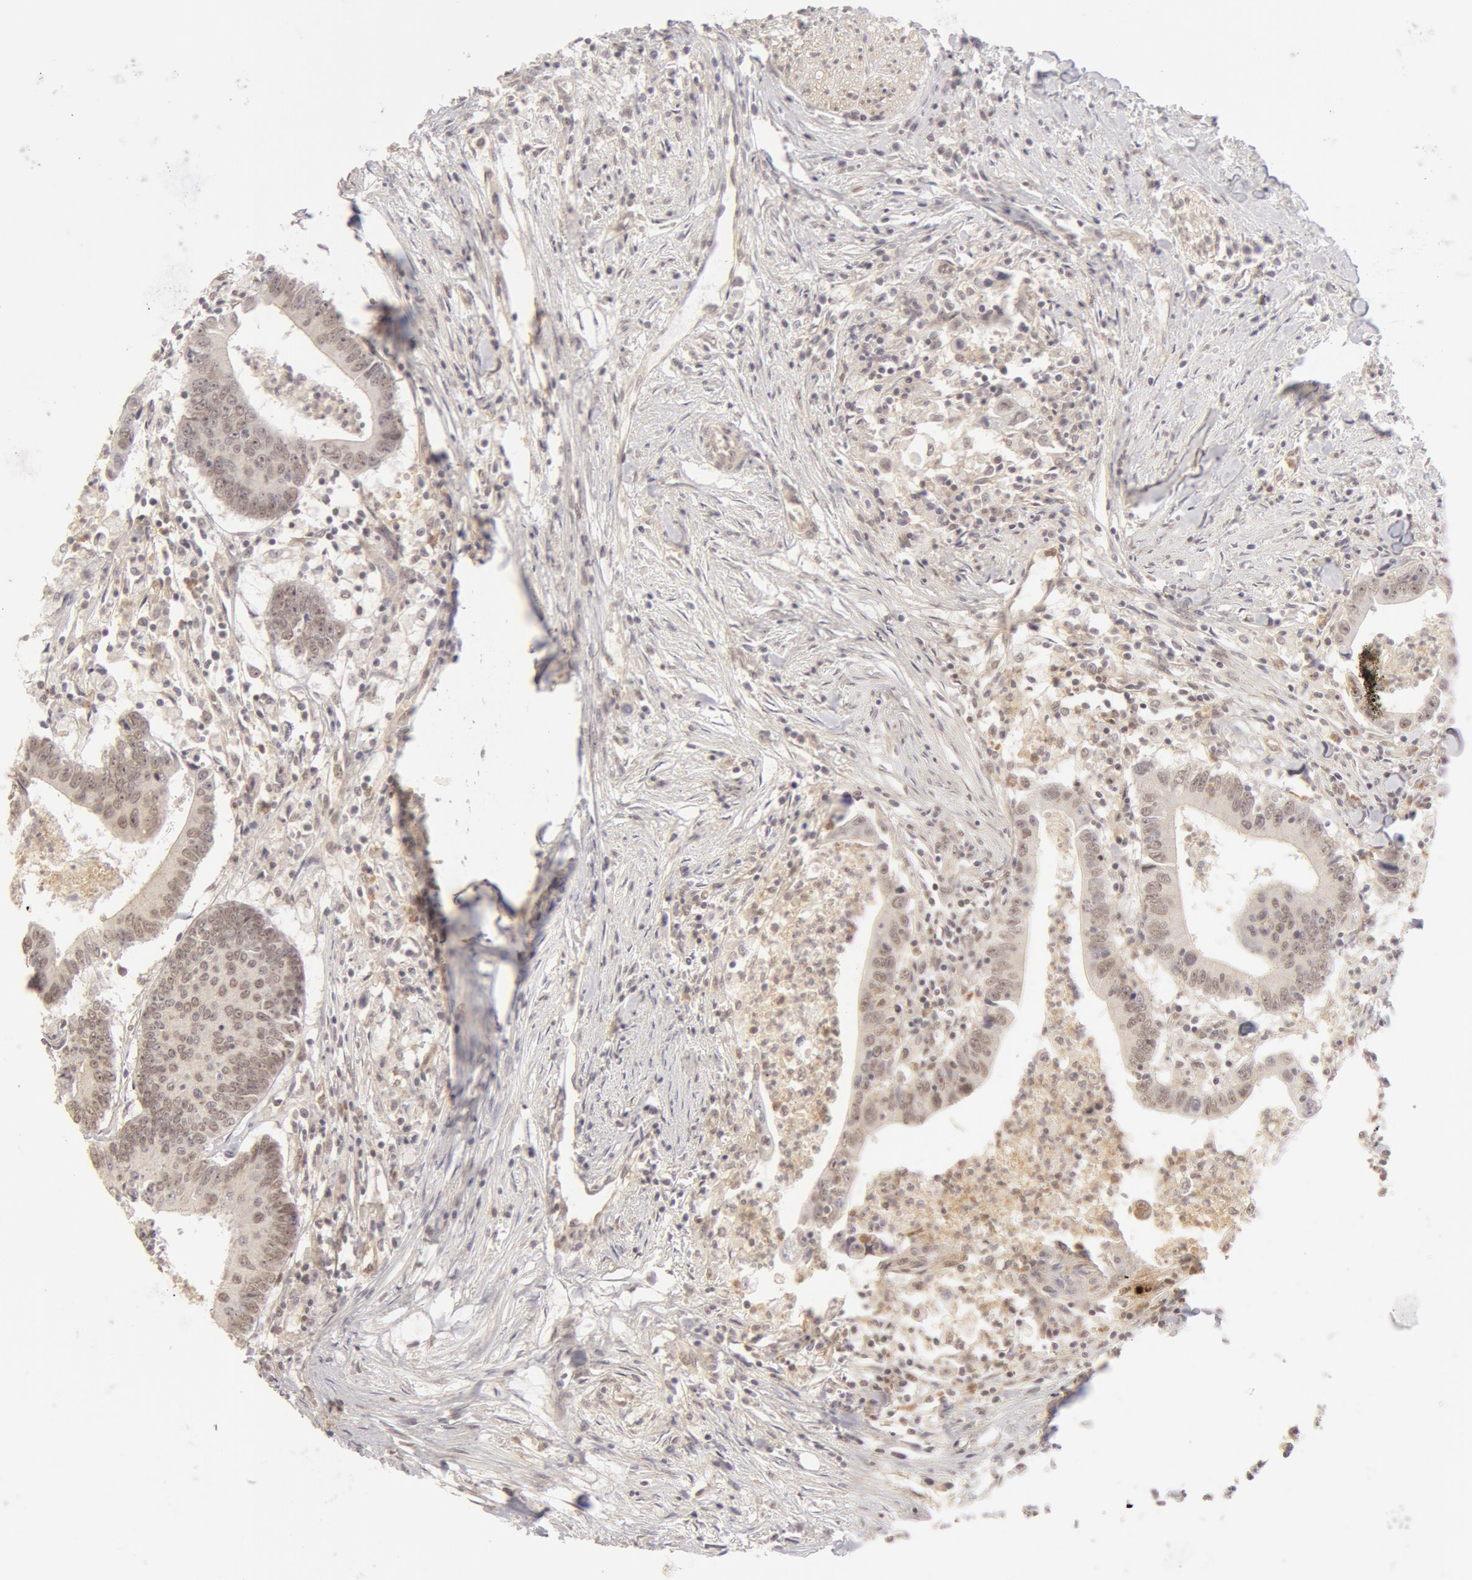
{"staining": {"intensity": "weak", "quantity": ">75%", "location": "cytoplasmic/membranous"}, "tissue": "colorectal cancer", "cell_type": "Tumor cells", "image_type": "cancer", "snomed": [{"axis": "morphology", "description": "Adenocarcinoma, NOS"}, {"axis": "topography", "description": "Colon"}], "caption": "Immunohistochemical staining of human adenocarcinoma (colorectal) displays low levels of weak cytoplasmic/membranous expression in approximately >75% of tumor cells. The staining was performed using DAB (3,3'-diaminobenzidine), with brown indicating positive protein expression. Nuclei are stained blue with hematoxylin.", "gene": "ADAM10", "patient": {"sex": "male", "age": 55}}